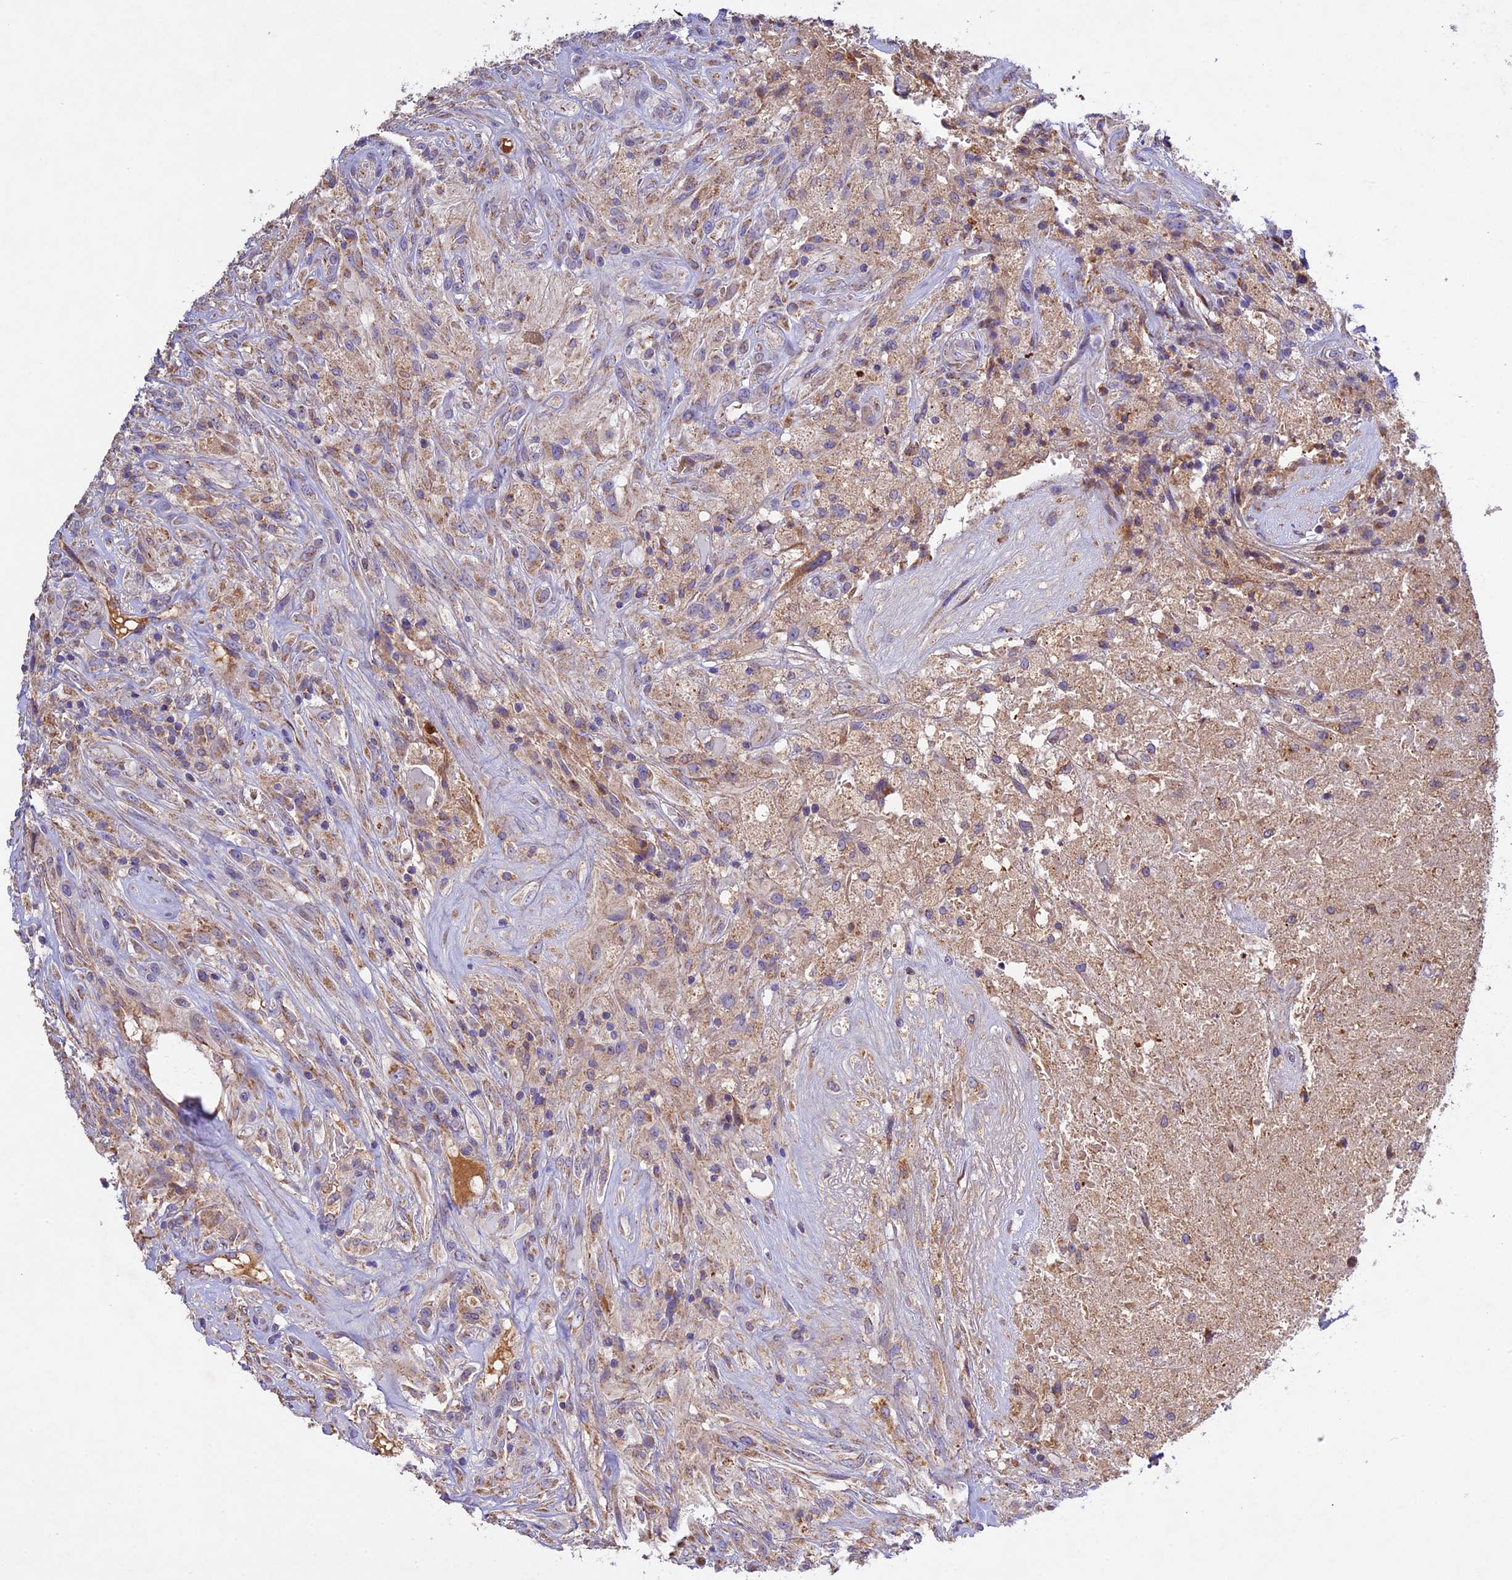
{"staining": {"intensity": "weak", "quantity": "<25%", "location": "cytoplasmic/membranous"}, "tissue": "glioma", "cell_type": "Tumor cells", "image_type": "cancer", "snomed": [{"axis": "morphology", "description": "Glioma, malignant, High grade"}, {"axis": "topography", "description": "Brain"}], "caption": "The image displays no significant staining in tumor cells of malignant glioma (high-grade).", "gene": "OCEL1", "patient": {"sex": "male", "age": 56}}